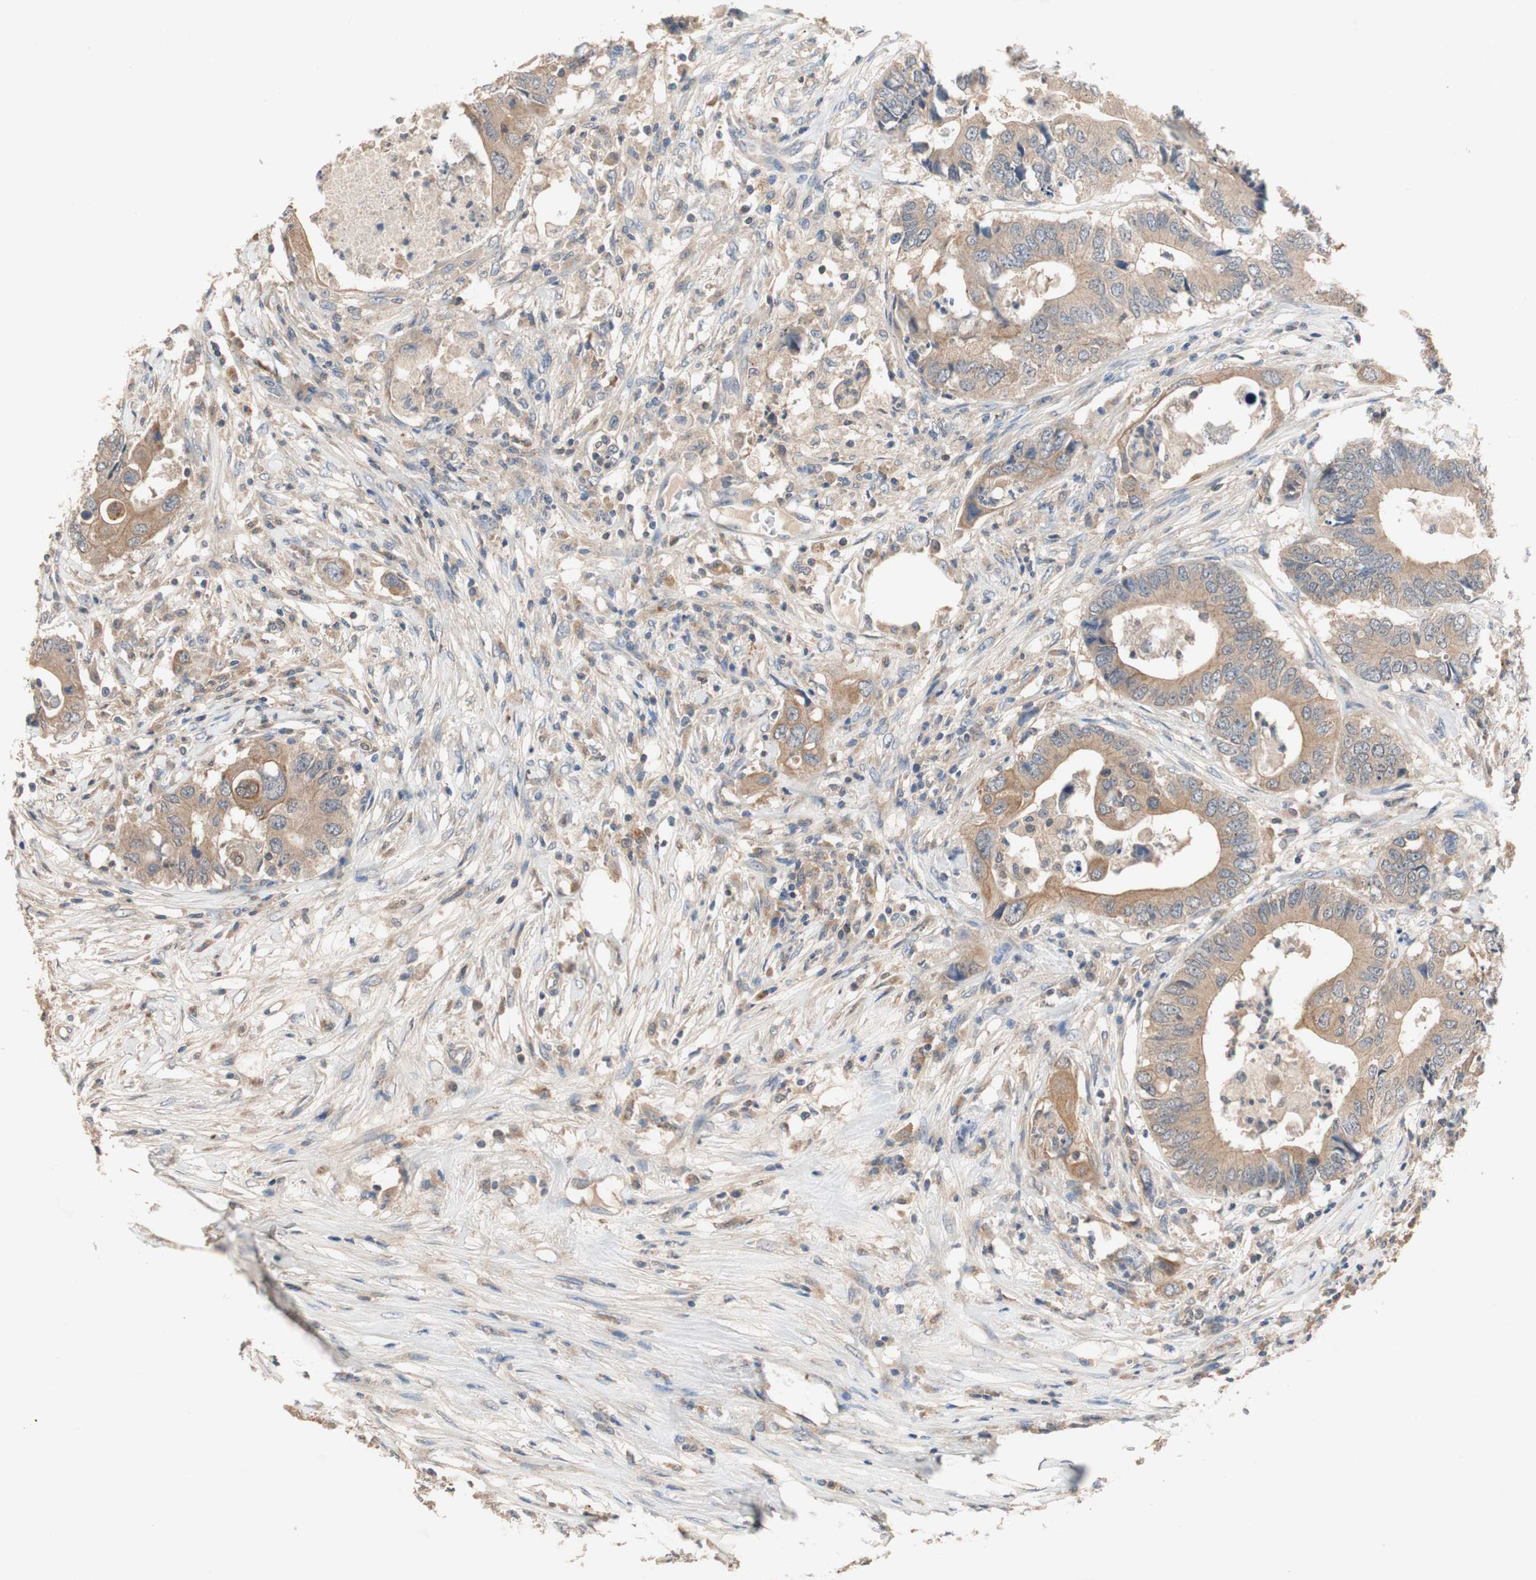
{"staining": {"intensity": "moderate", "quantity": ">75%", "location": "cytoplasmic/membranous"}, "tissue": "colorectal cancer", "cell_type": "Tumor cells", "image_type": "cancer", "snomed": [{"axis": "morphology", "description": "Adenocarcinoma, NOS"}, {"axis": "topography", "description": "Colon"}], "caption": "IHC of adenocarcinoma (colorectal) exhibits medium levels of moderate cytoplasmic/membranous positivity in about >75% of tumor cells.", "gene": "ADAP1", "patient": {"sex": "male", "age": 71}}